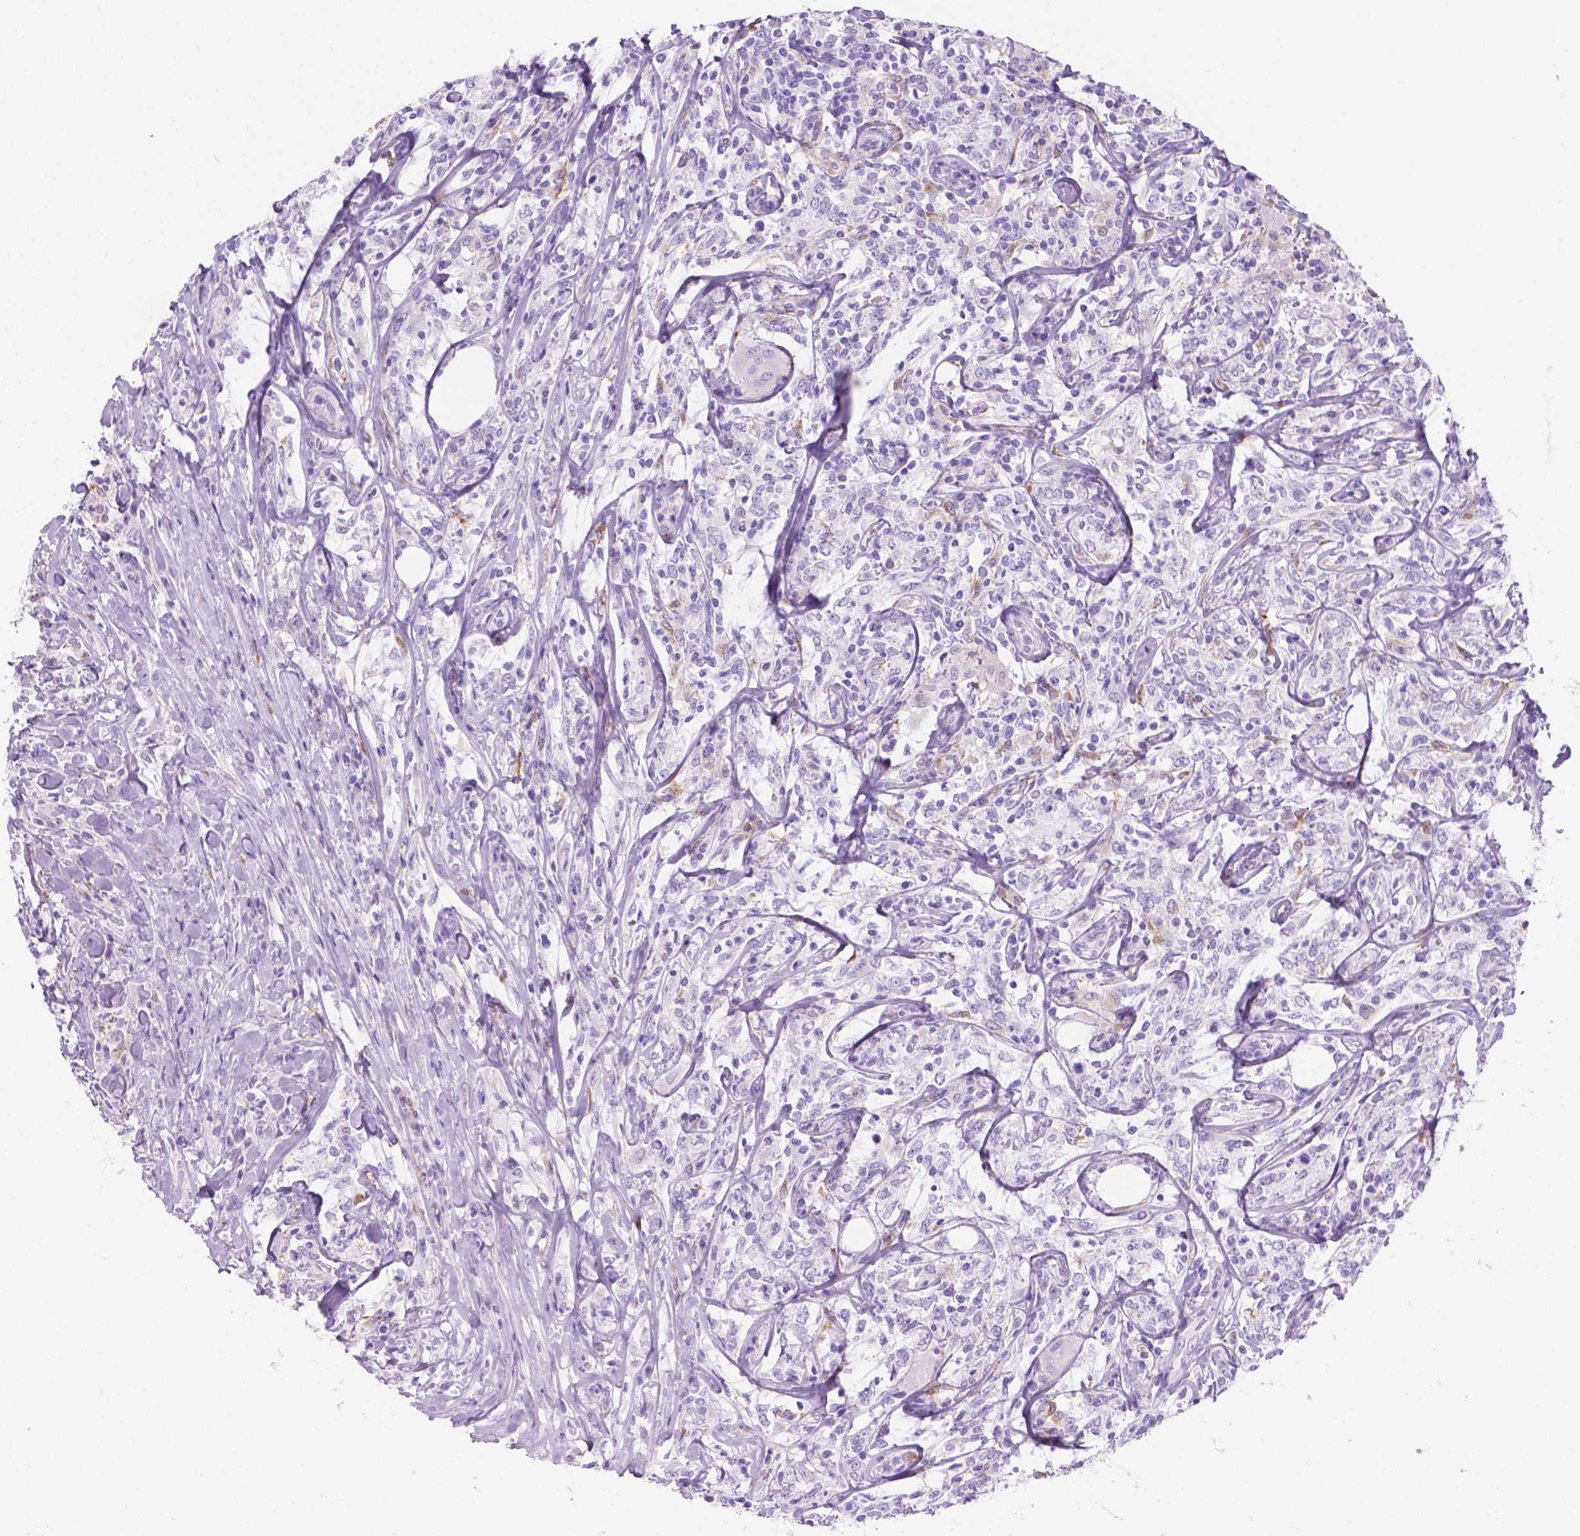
{"staining": {"intensity": "negative", "quantity": "none", "location": "none"}, "tissue": "lymphoma", "cell_type": "Tumor cells", "image_type": "cancer", "snomed": [{"axis": "morphology", "description": "Malignant lymphoma, non-Hodgkin's type, High grade"}, {"axis": "topography", "description": "Lymph node"}], "caption": "Lymphoma was stained to show a protein in brown. There is no significant staining in tumor cells. (IHC, brightfield microscopy, high magnification).", "gene": "GRIN2B", "patient": {"sex": "female", "age": 84}}